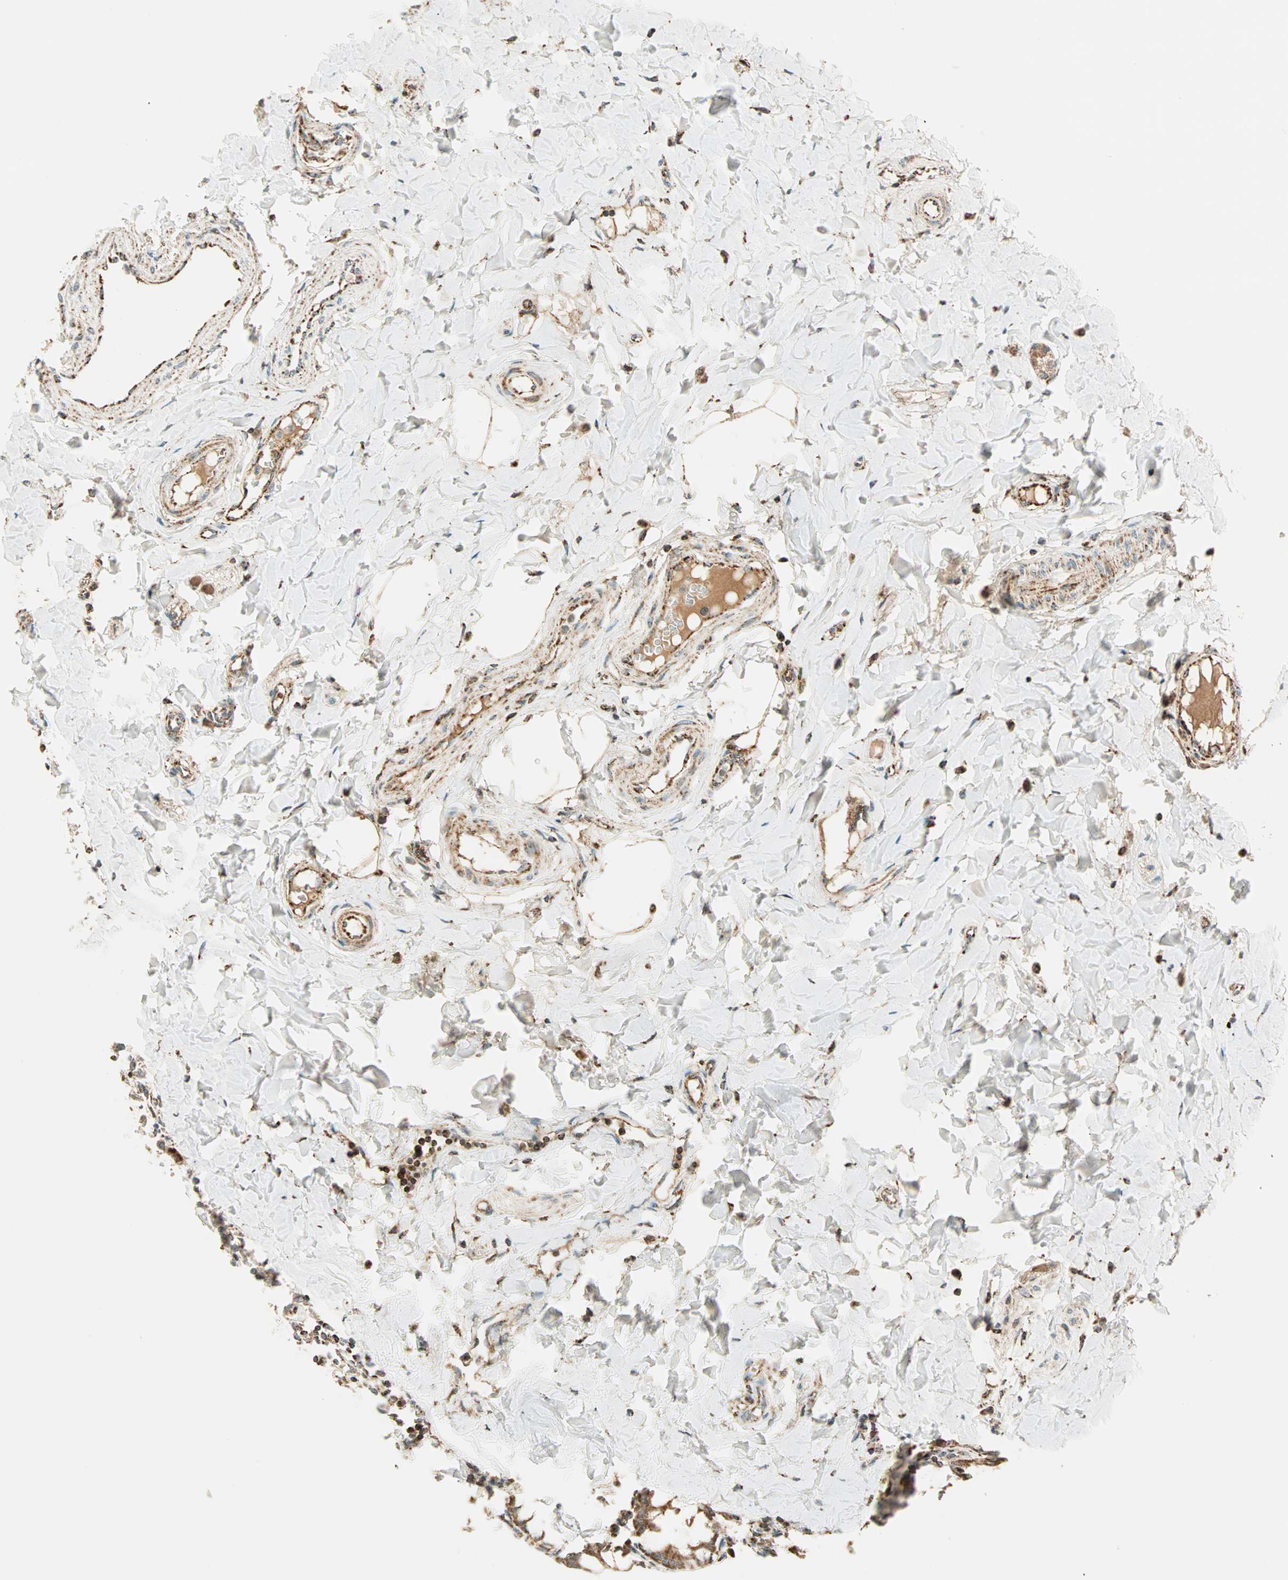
{"staining": {"intensity": "moderate", "quantity": "25%-75%", "location": "cytoplasmic/membranous"}, "tissue": "colon", "cell_type": "Endothelial cells", "image_type": "normal", "snomed": [{"axis": "morphology", "description": "Normal tissue, NOS"}, {"axis": "morphology", "description": "Adenocarcinoma, NOS"}, {"axis": "topography", "description": "Colon"}, {"axis": "topography", "description": "Peripheral nerve tissue"}], "caption": "Immunohistochemistry (IHC) of unremarkable human colon reveals medium levels of moderate cytoplasmic/membranous expression in about 25%-75% of endothelial cells. The protein of interest is stained brown, and the nuclei are stained in blue (DAB (3,3'-diaminobenzidine) IHC with brightfield microscopy, high magnification).", "gene": "SPRY4", "patient": {"sex": "male", "age": 14}}